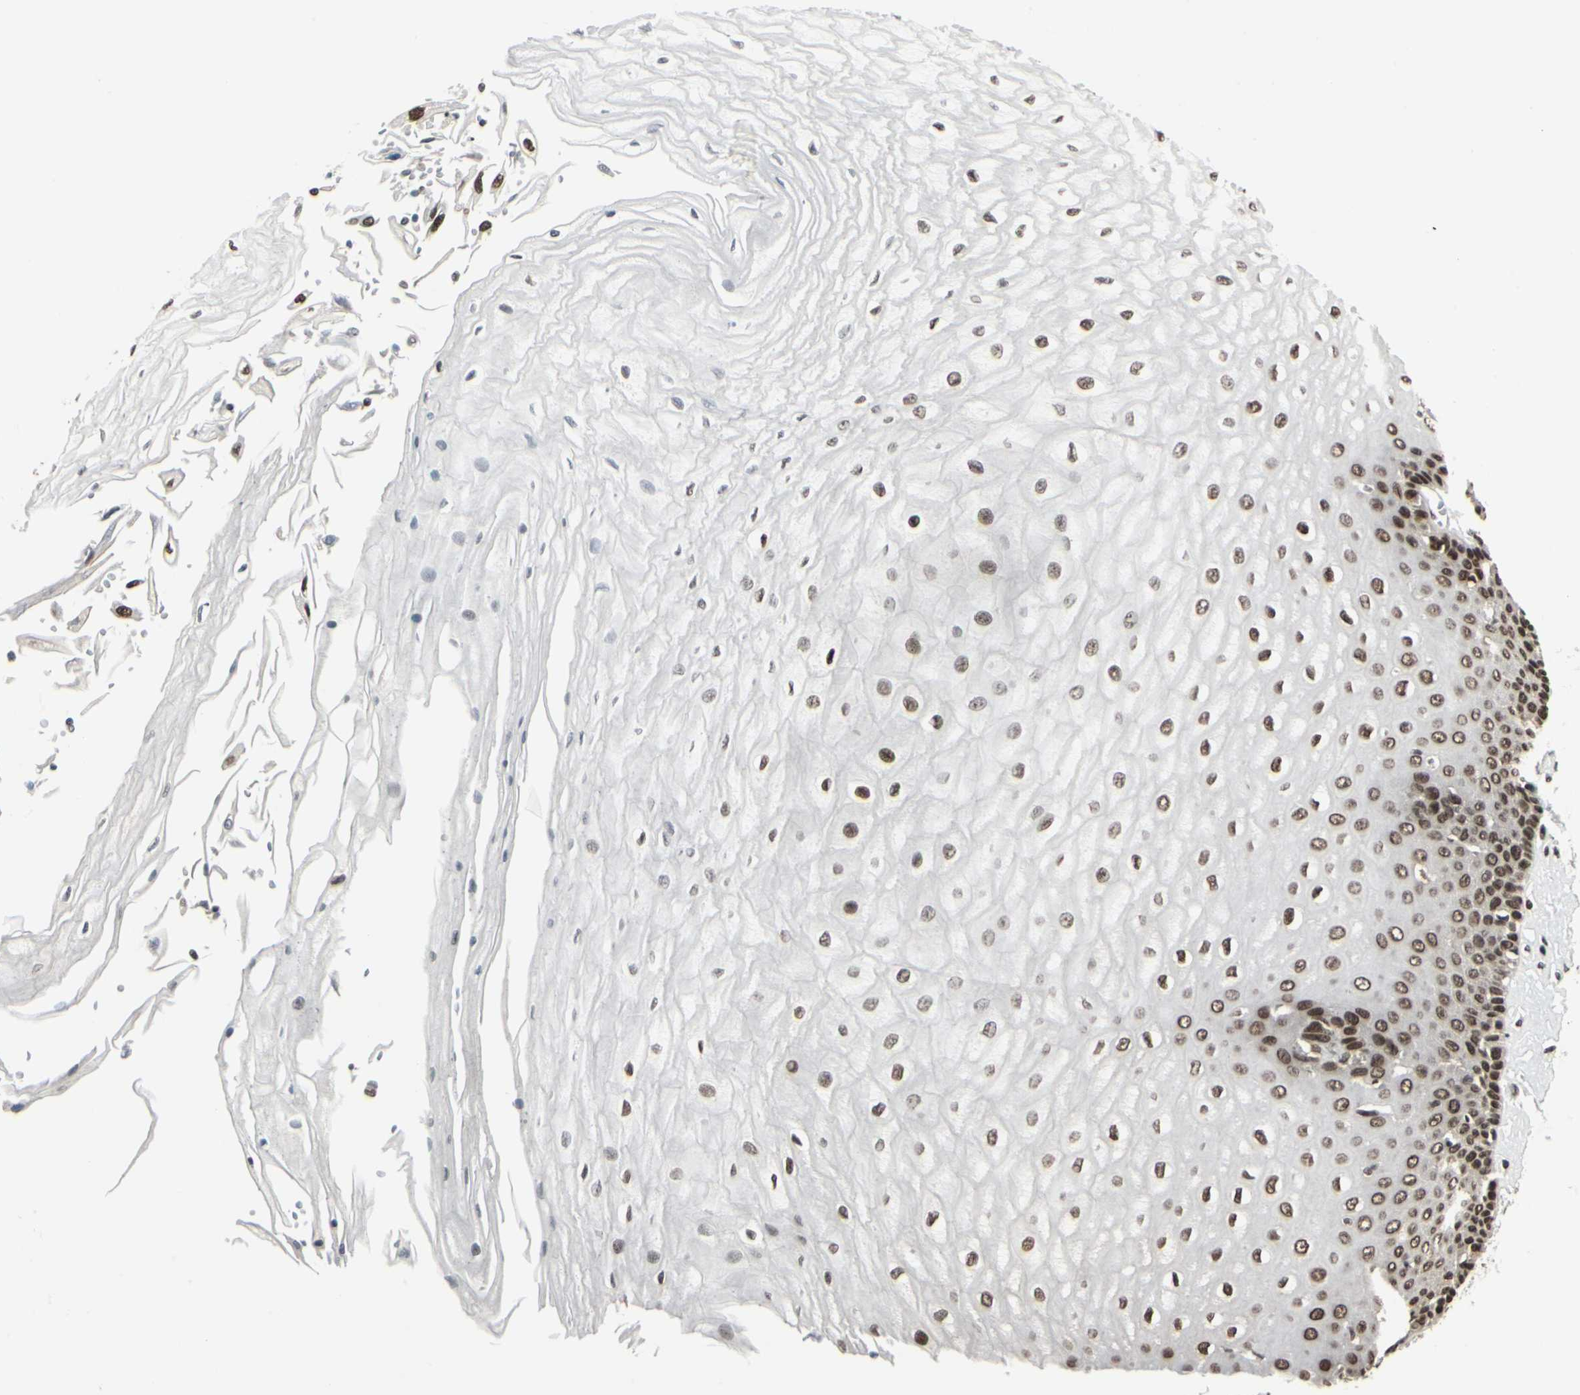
{"staining": {"intensity": "strong", "quantity": ">75%", "location": "nuclear"}, "tissue": "esophagus", "cell_type": "Squamous epithelial cells", "image_type": "normal", "snomed": [{"axis": "morphology", "description": "Normal tissue, NOS"}, {"axis": "topography", "description": "Esophagus"}], "caption": "DAB immunohistochemical staining of benign esophagus demonstrates strong nuclear protein expression in approximately >75% of squamous epithelial cells. Immunohistochemistry (ihc) stains the protein of interest in brown and the nuclei are stained blue.", "gene": "HMG20A", "patient": {"sex": "male", "age": 65}}